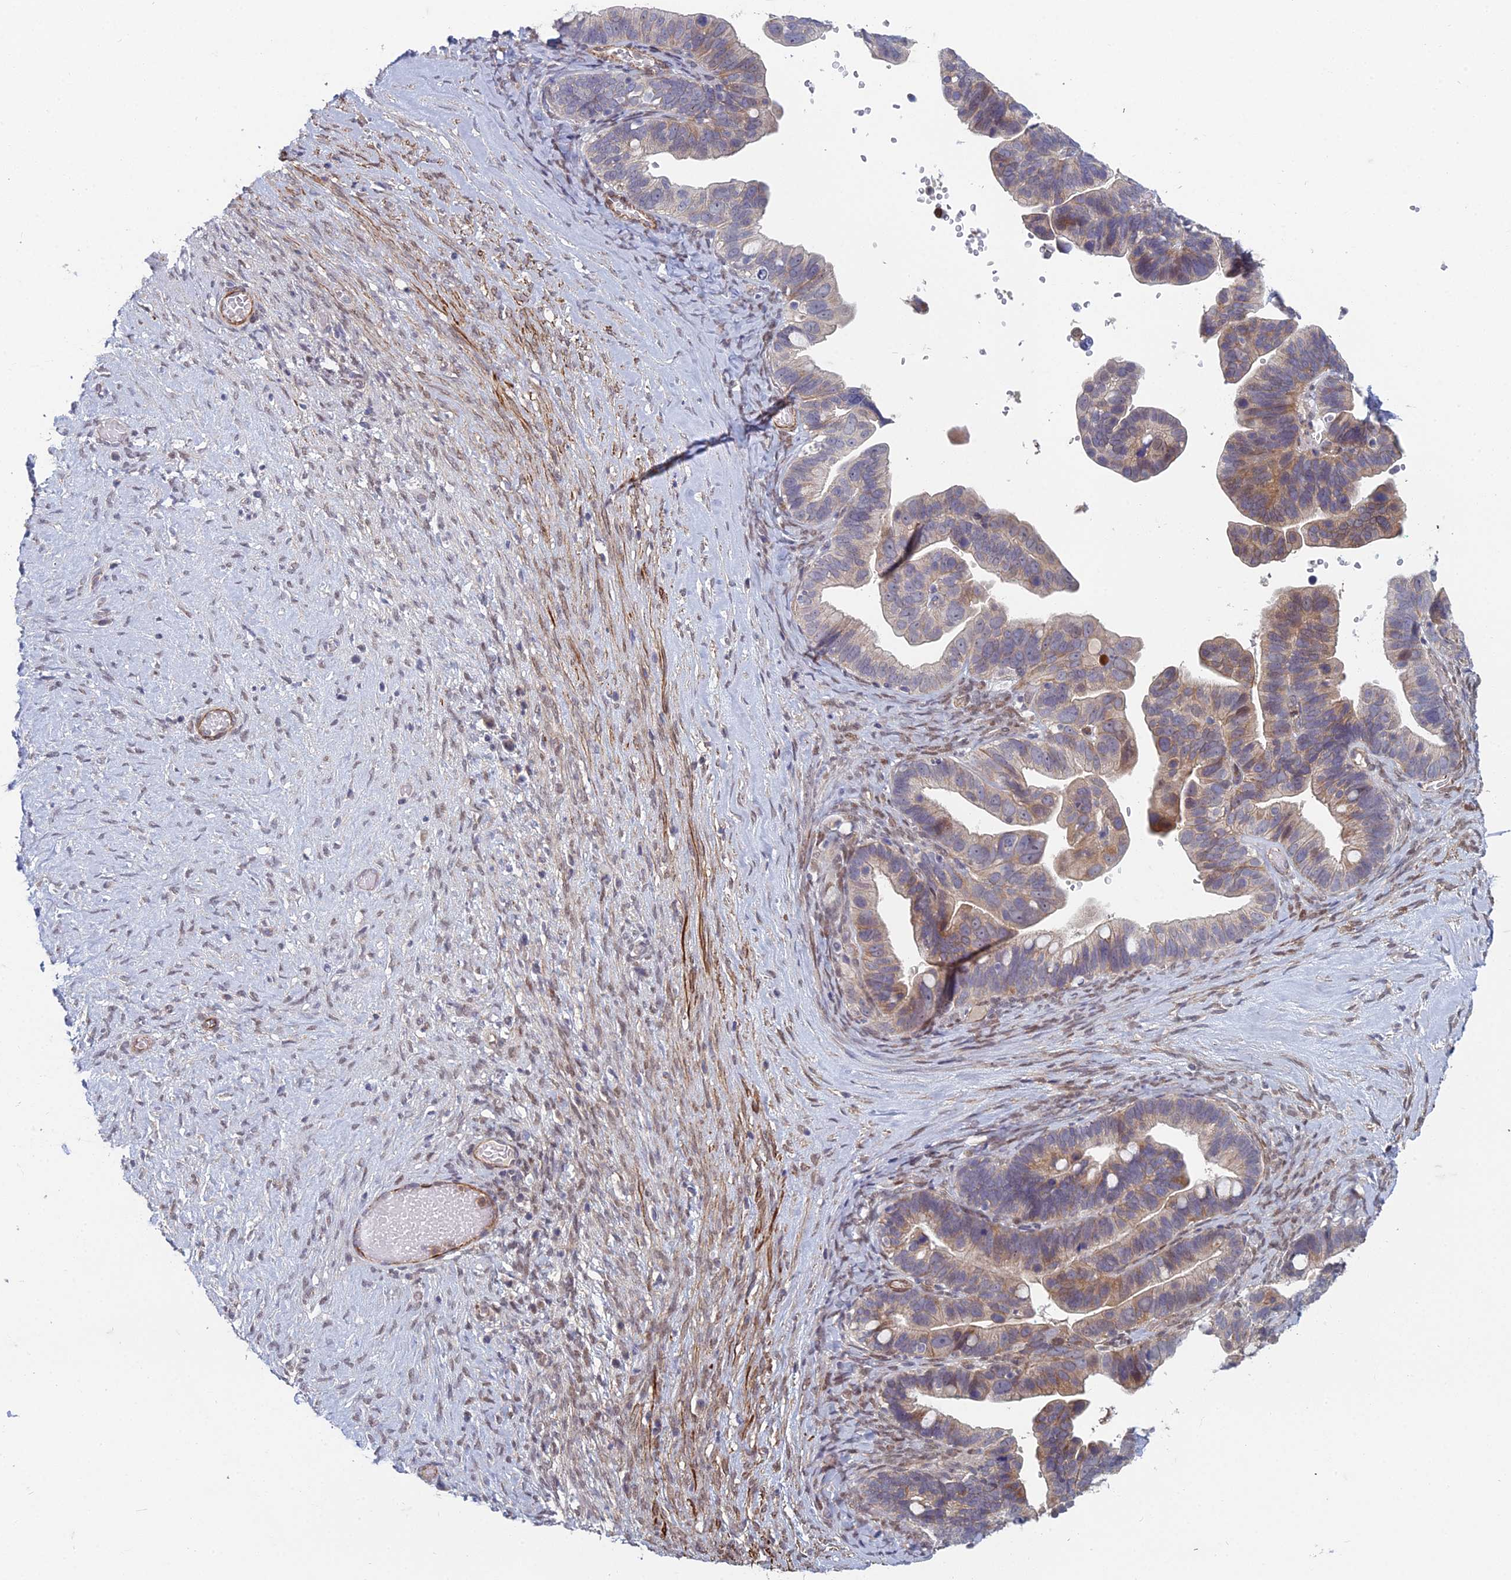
{"staining": {"intensity": "weak", "quantity": "25%-75%", "location": "cytoplasmic/membranous"}, "tissue": "ovarian cancer", "cell_type": "Tumor cells", "image_type": "cancer", "snomed": [{"axis": "morphology", "description": "Cystadenocarcinoma, serous, NOS"}, {"axis": "topography", "description": "Ovary"}], "caption": "A brown stain shows weak cytoplasmic/membranous positivity of a protein in human ovarian cancer (serous cystadenocarcinoma) tumor cells.", "gene": "ZNF626", "patient": {"sex": "female", "age": 56}}